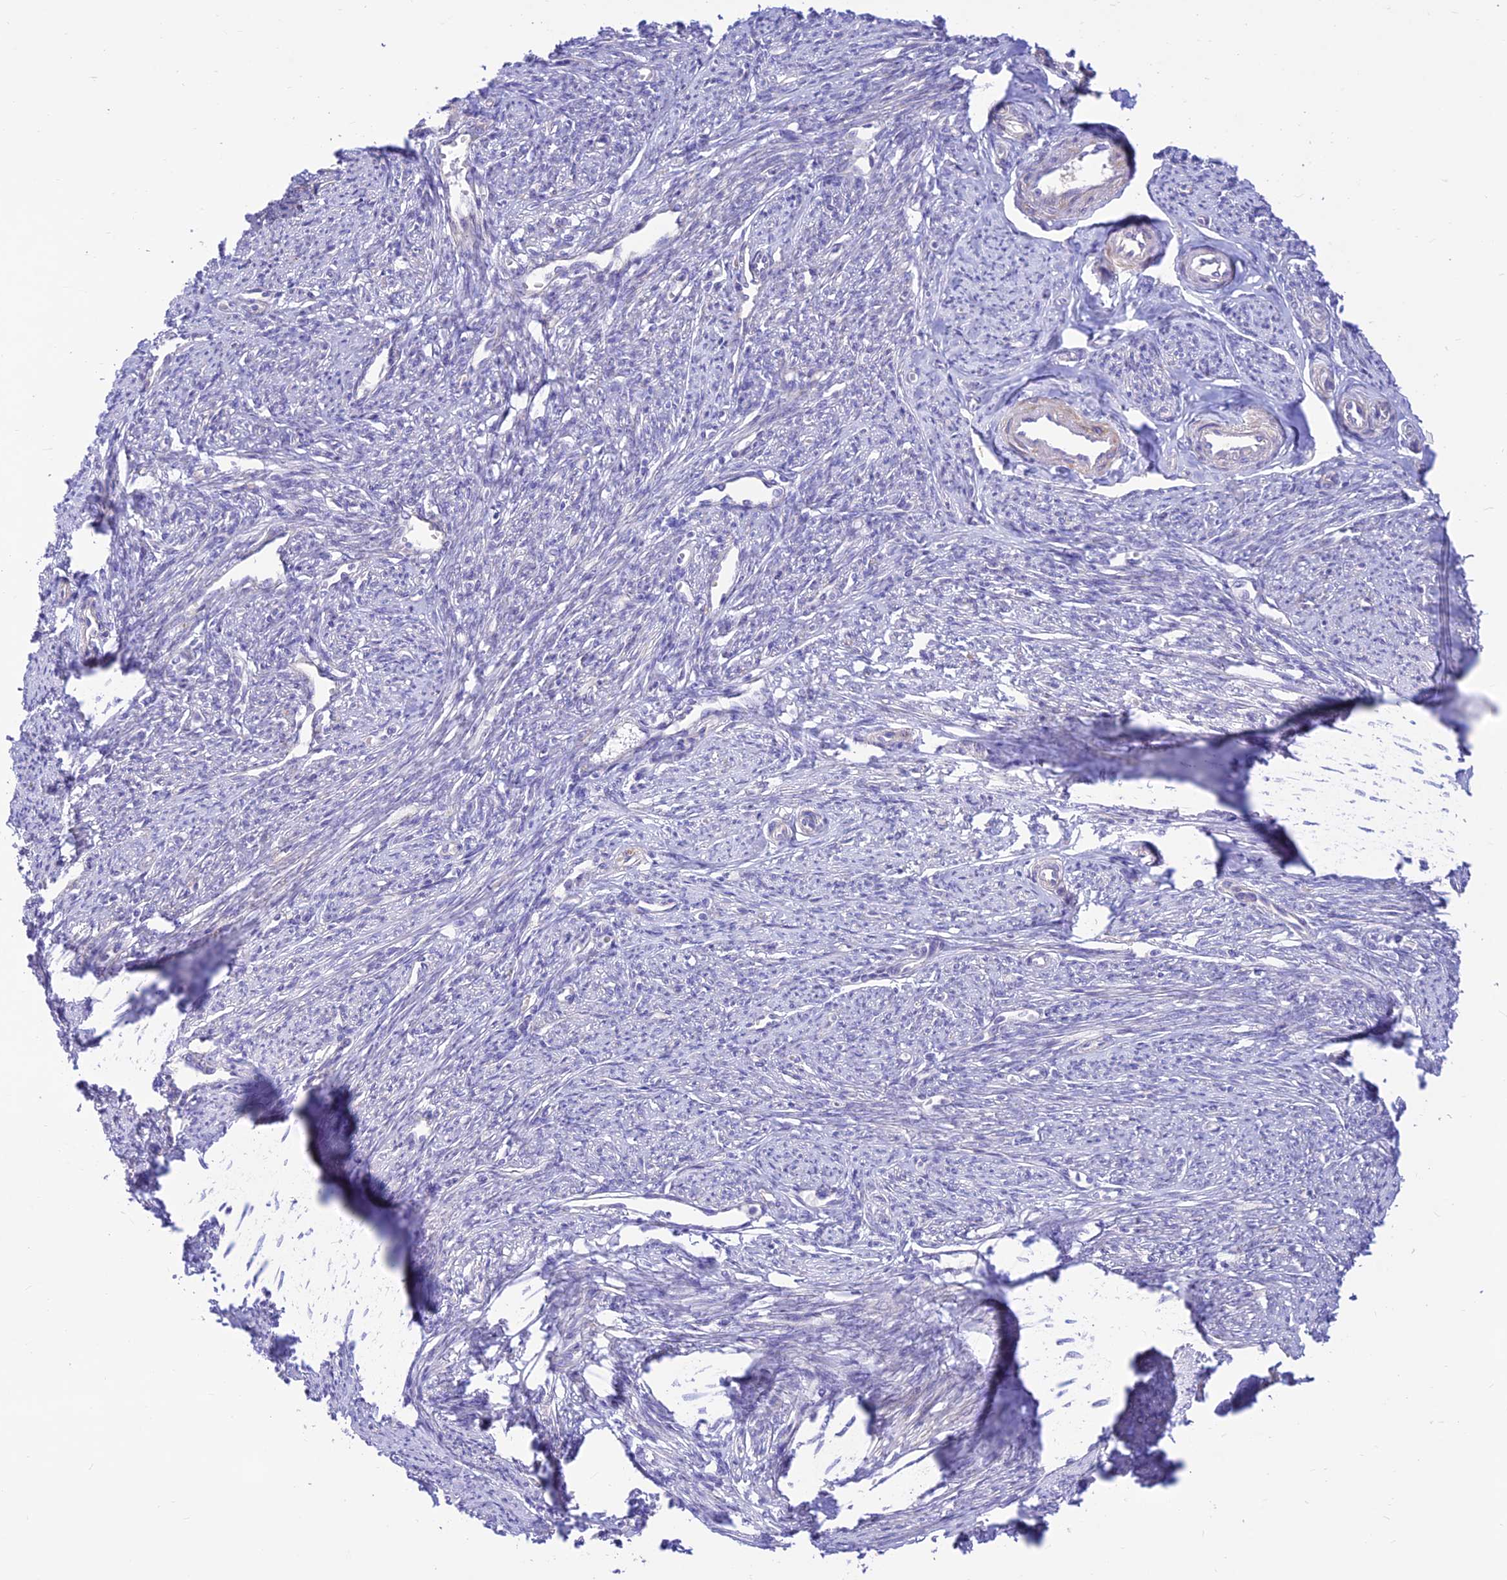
{"staining": {"intensity": "moderate", "quantity": "25%-75%", "location": "cytoplasmic/membranous"}, "tissue": "smooth muscle", "cell_type": "Smooth muscle cells", "image_type": "normal", "snomed": [{"axis": "morphology", "description": "Normal tissue, NOS"}, {"axis": "topography", "description": "Smooth muscle"}, {"axis": "topography", "description": "Uterus"}], "caption": "The image displays immunohistochemical staining of unremarkable smooth muscle. There is moderate cytoplasmic/membranous positivity is identified in approximately 25%-75% of smooth muscle cells.", "gene": "FAM186B", "patient": {"sex": "female", "age": 59}}